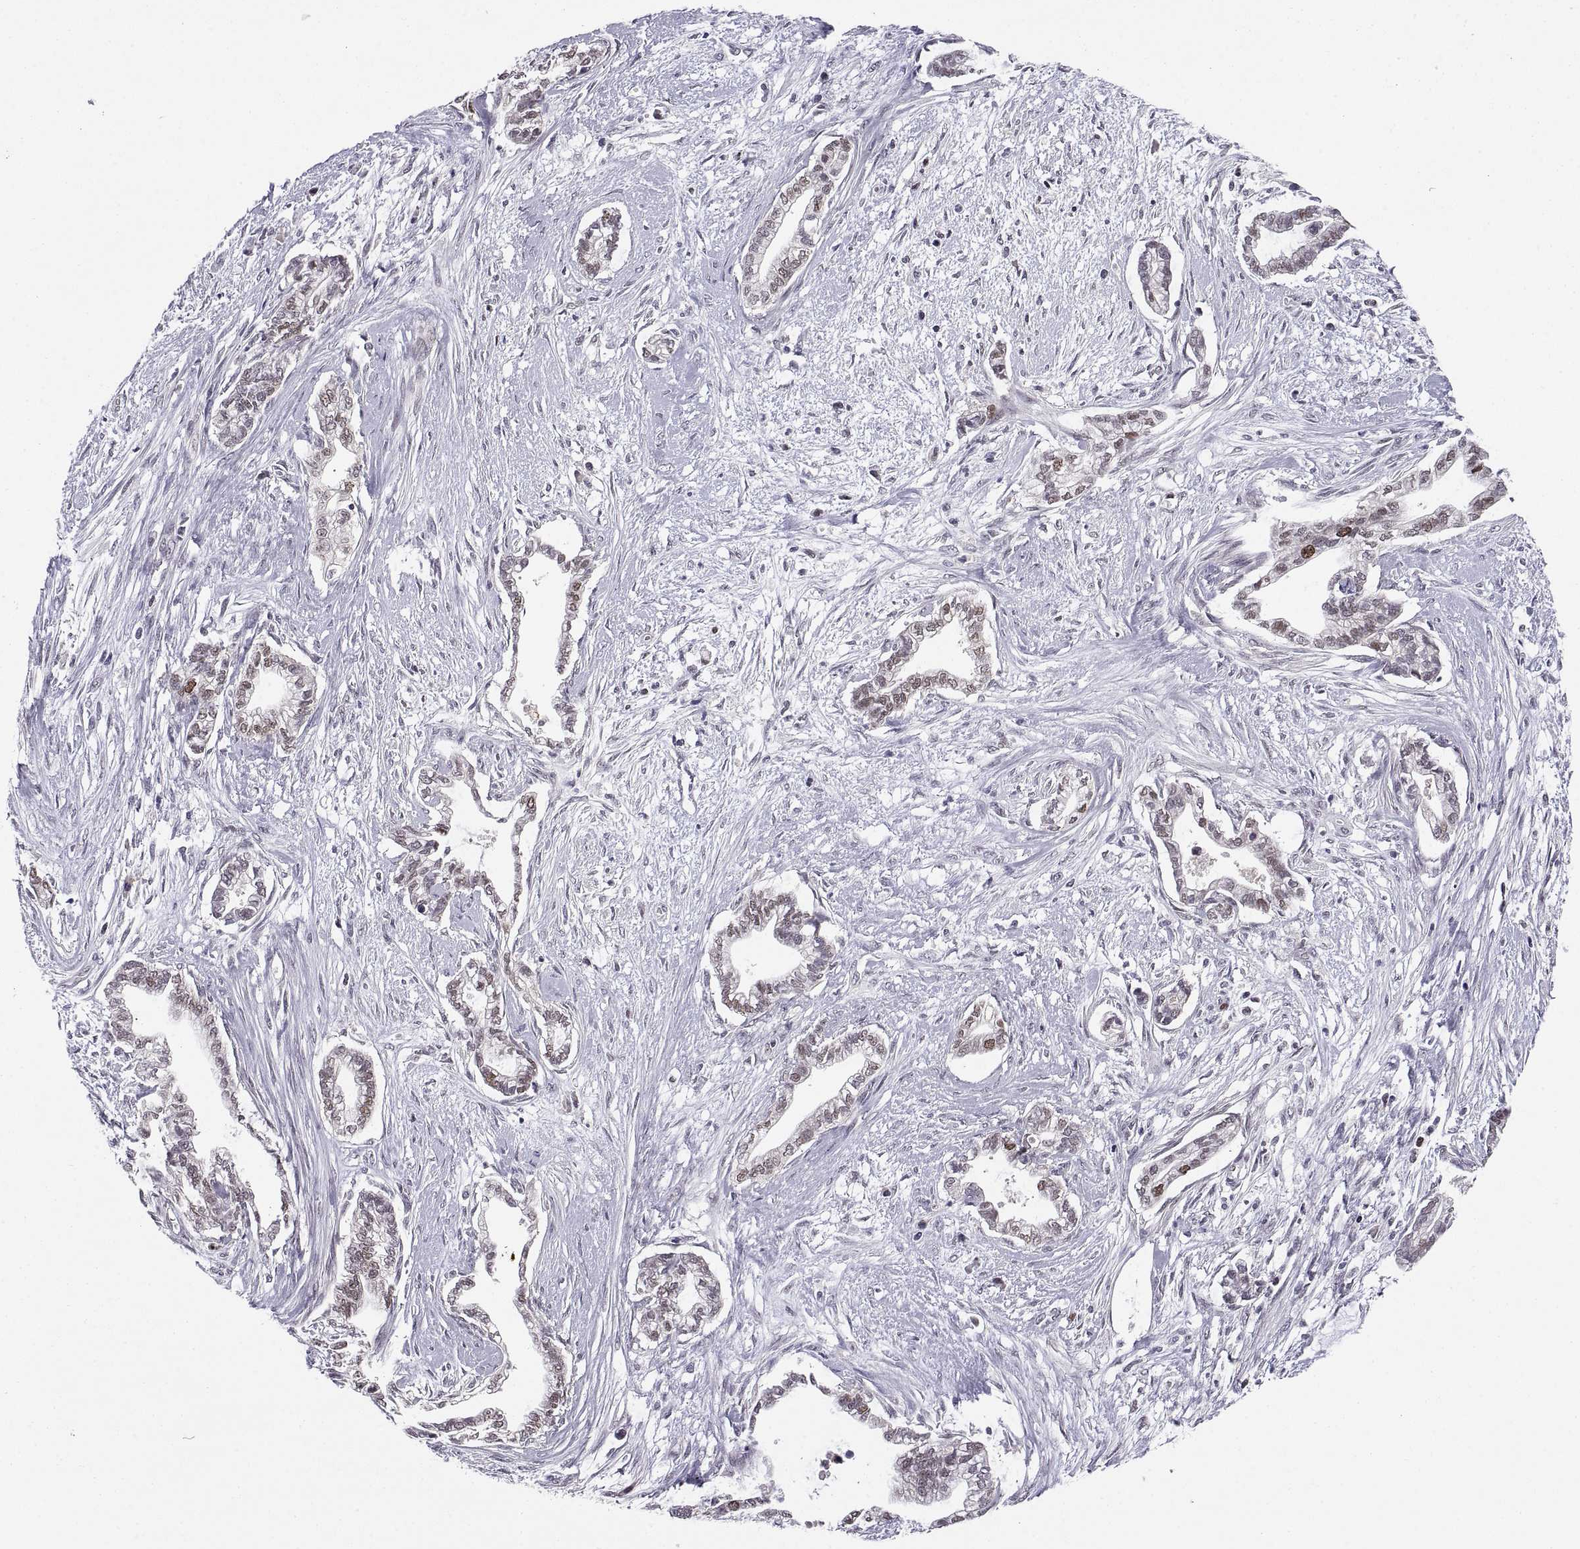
{"staining": {"intensity": "negative", "quantity": "none", "location": "none"}, "tissue": "cervical cancer", "cell_type": "Tumor cells", "image_type": "cancer", "snomed": [{"axis": "morphology", "description": "Adenocarcinoma, NOS"}, {"axis": "topography", "description": "Cervix"}], "caption": "High power microscopy micrograph of an immunohistochemistry histopathology image of cervical adenocarcinoma, revealing no significant staining in tumor cells.", "gene": "CHFR", "patient": {"sex": "female", "age": 62}}